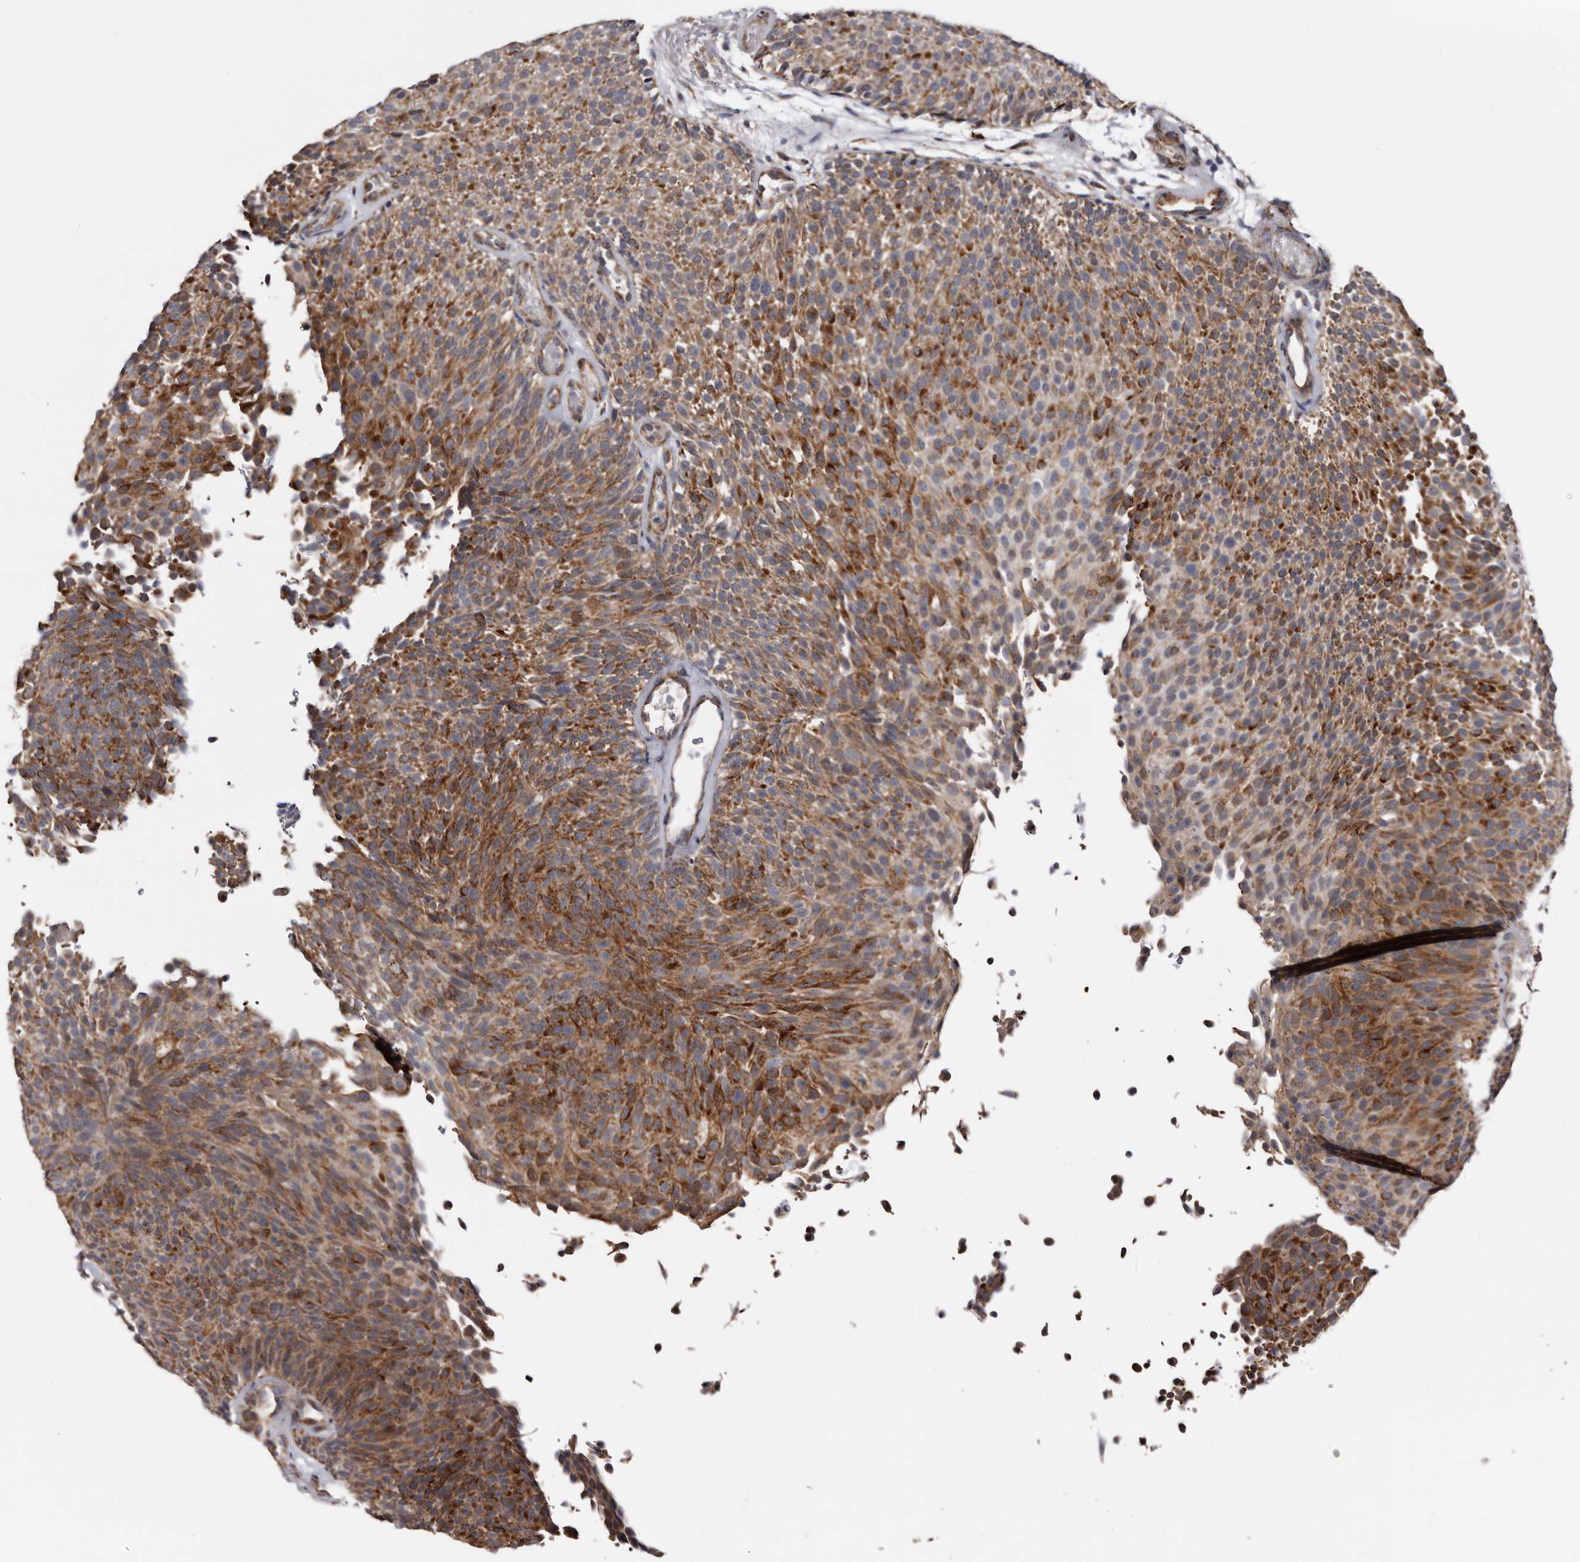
{"staining": {"intensity": "moderate", "quantity": "25%-75%", "location": "cytoplasmic/membranous"}, "tissue": "urothelial cancer", "cell_type": "Tumor cells", "image_type": "cancer", "snomed": [{"axis": "morphology", "description": "Urothelial carcinoma, Low grade"}, {"axis": "topography", "description": "Urinary bladder"}], "caption": "DAB (3,3'-diaminobenzidine) immunohistochemical staining of urothelial cancer reveals moderate cytoplasmic/membranous protein expression in approximately 25%-75% of tumor cells.", "gene": "ARMCX2", "patient": {"sex": "male", "age": 78}}